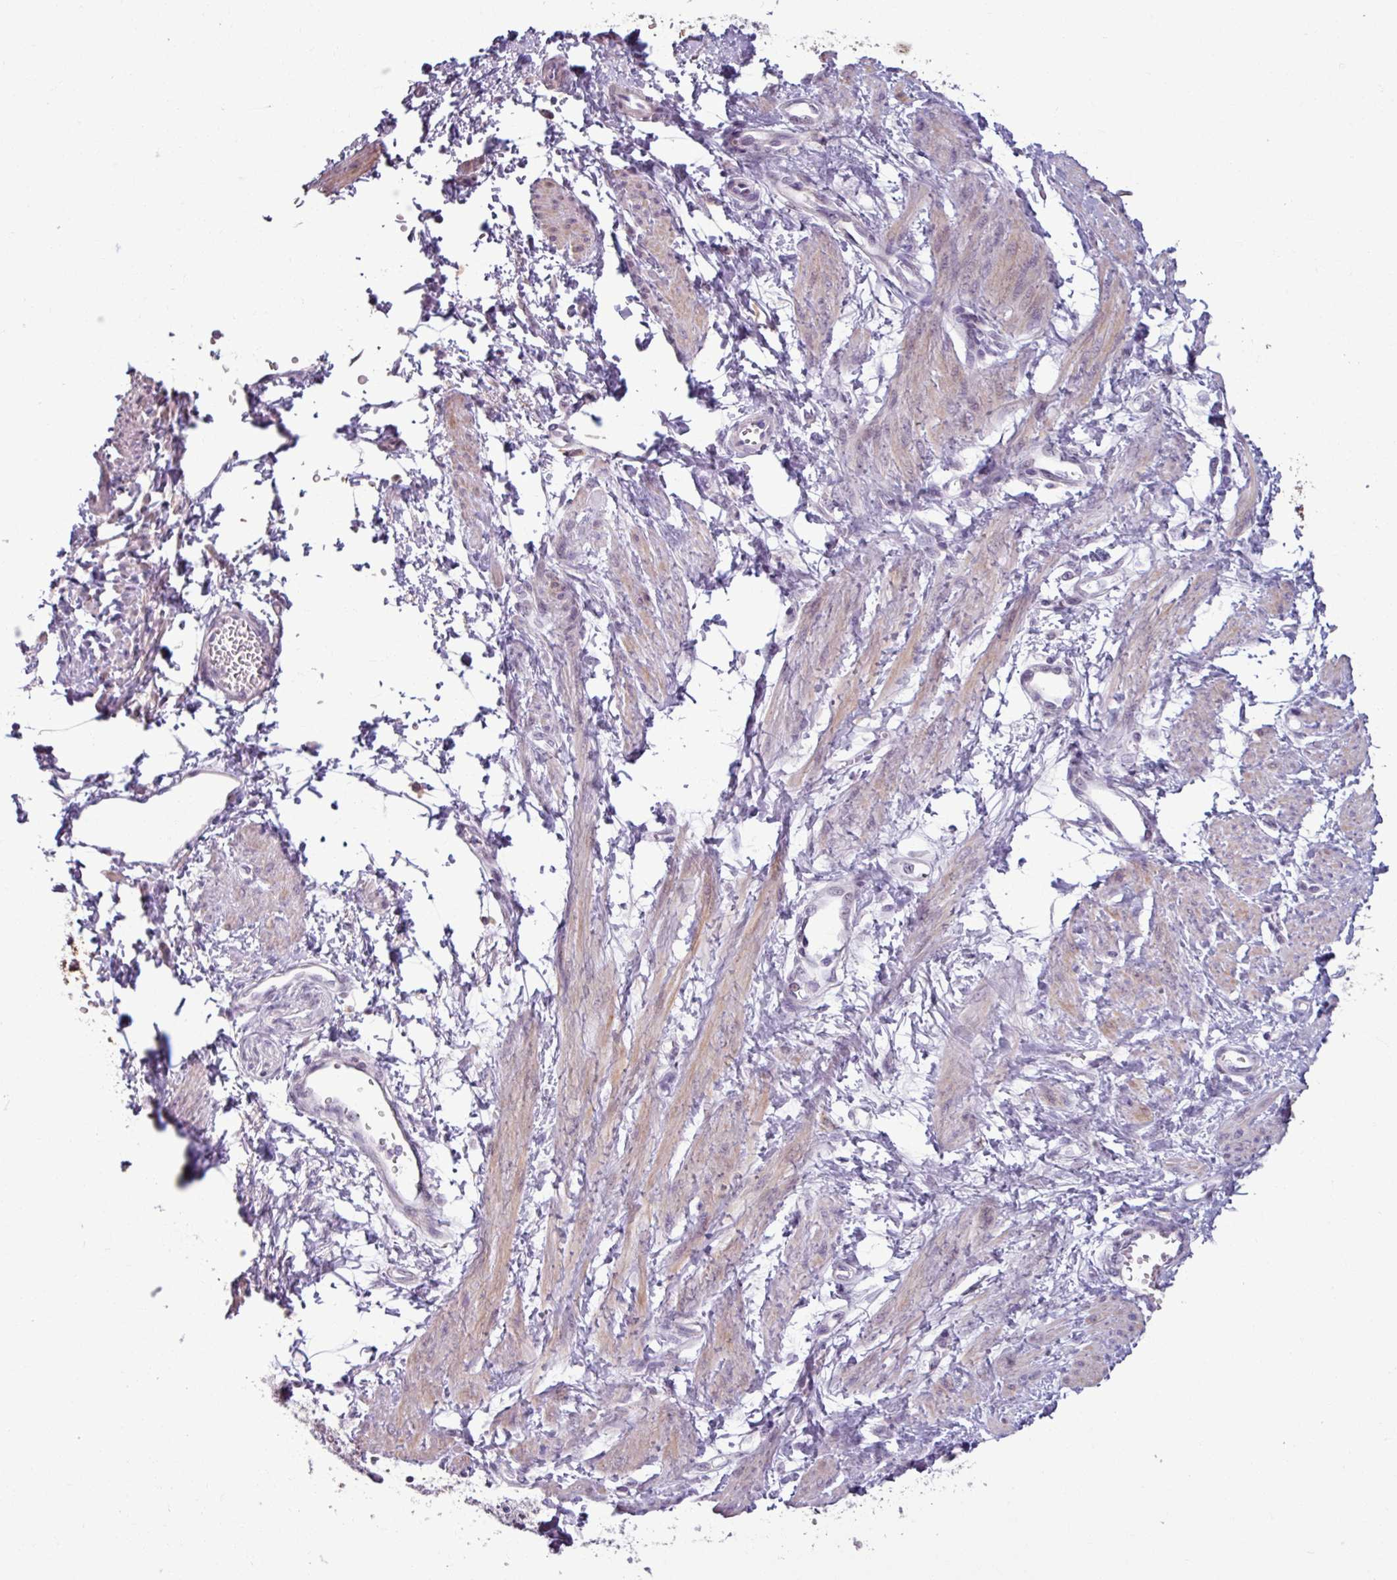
{"staining": {"intensity": "weak", "quantity": ">75%", "location": "cytoplasmic/membranous"}, "tissue": "smooth muscle", "cell_type": "Smooth muscle cells", "image_type": "normal", "snomed": [{"axis": "morphology", "description": "Normal tissue, NOS"}, {"axis": "topography", "description": "Smooth muscle"}, {"axis": "topography", "description": "Uterus"}], "caption": "Immunohistochemistry (IHC) (DAB) staining of normal human smooth muscle reveals weak cytoplasmic/membranous protein positivity in approximately >75% of smooth muscle cells.", "gene": "PNMA6A", "patient": {"sex": "female", "age": 39}}